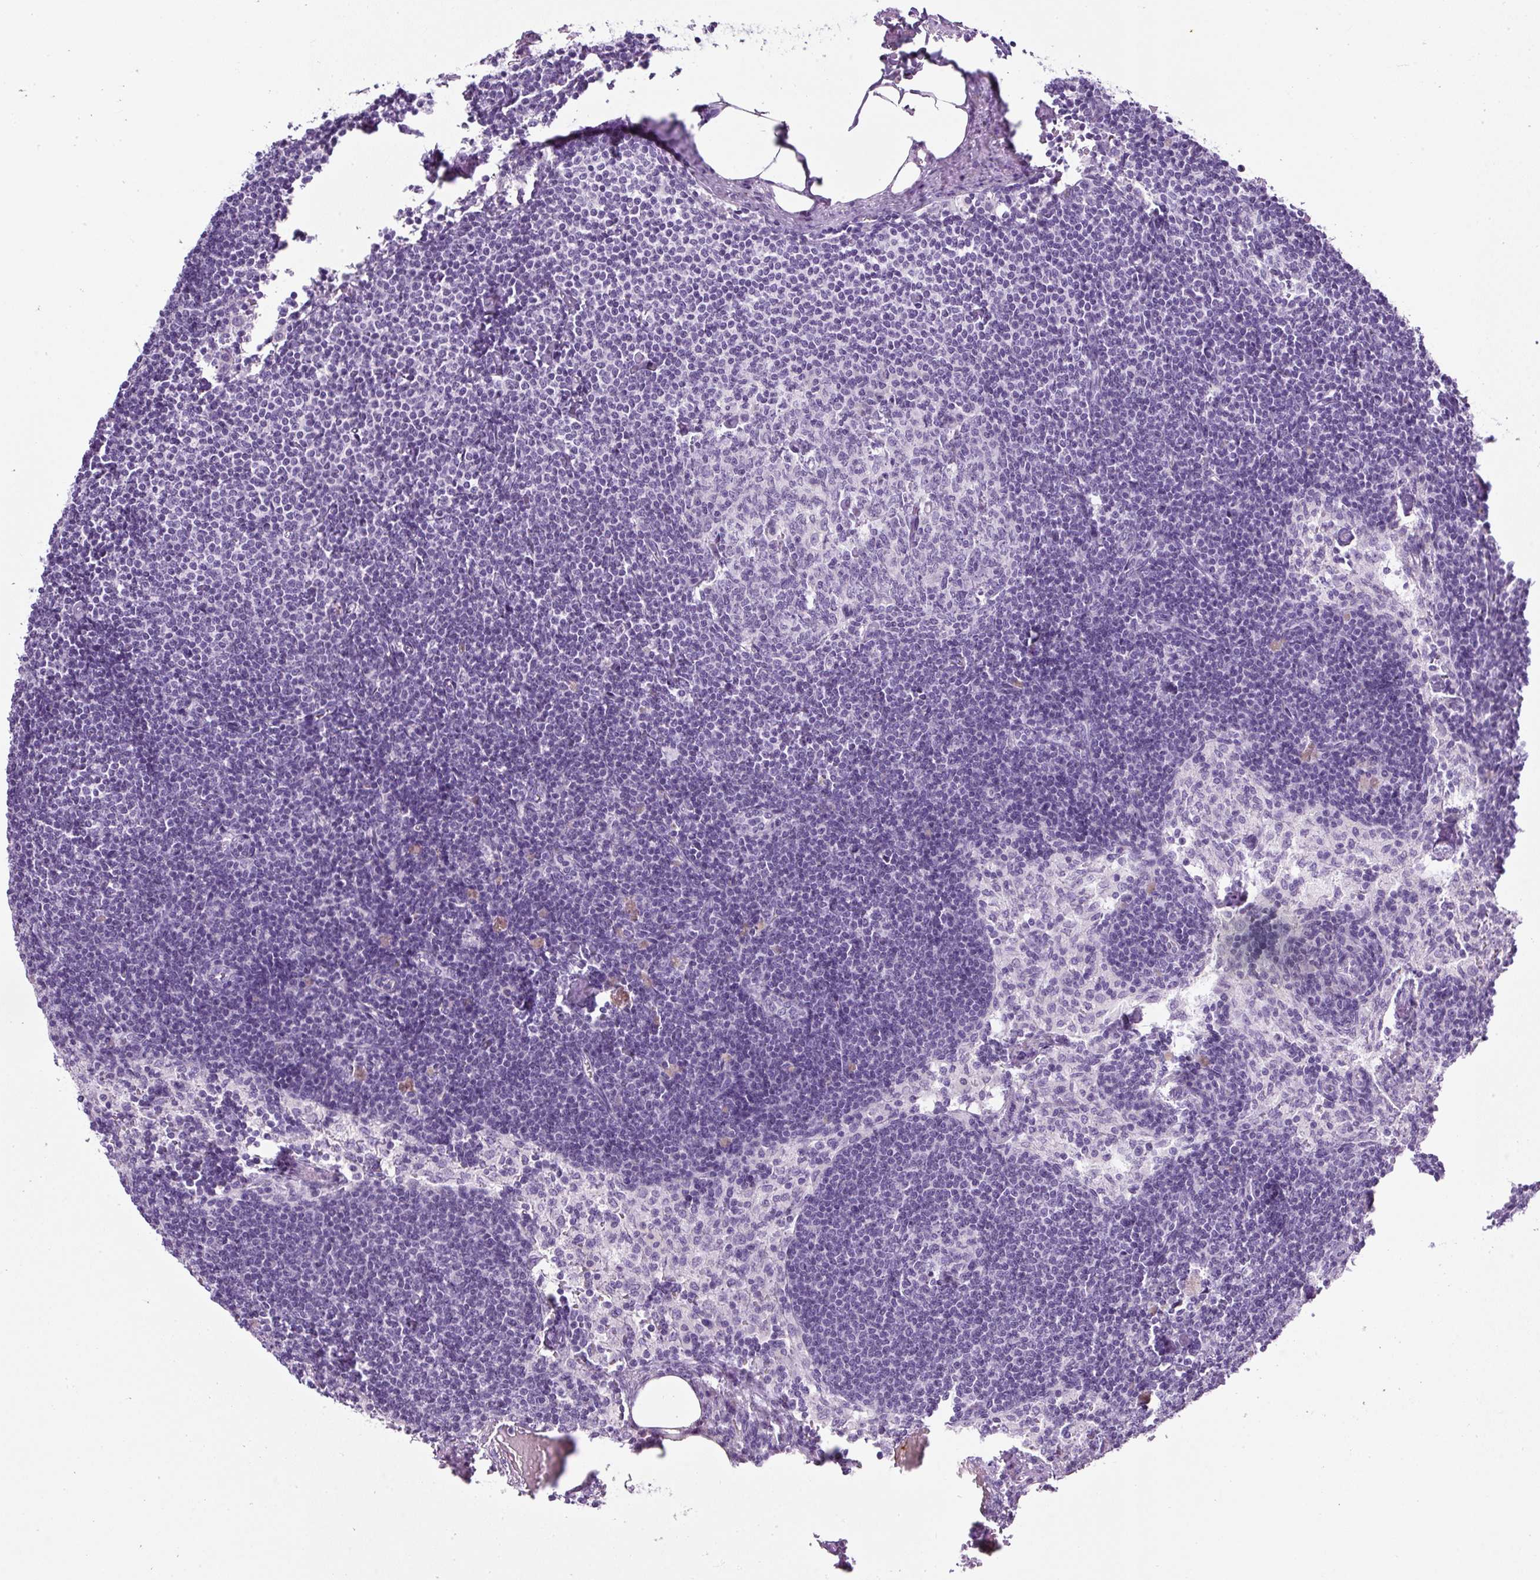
{"staining": {"intensity": "negative", "quantity": "none", "location": "none"}, "tissue": "lymph node", "cell_type": "Germinal center cells", "image_type": "normal", "snomed": [{"axis": "morphology", "description": "Normal tissue, NOS"}, {"axis": "topography", "description": "Lymph node"}], "caption": "This histopathology image is of unremarkable lymph node stained with immunohistochemistry to label a protein in brown with the nuclei are counter-stained blue. There is no expression in germinal center cells. (DAB IHC, high magnification).", "gene": "COL9A2", "patient": {"sex": "male", "age": 49}}